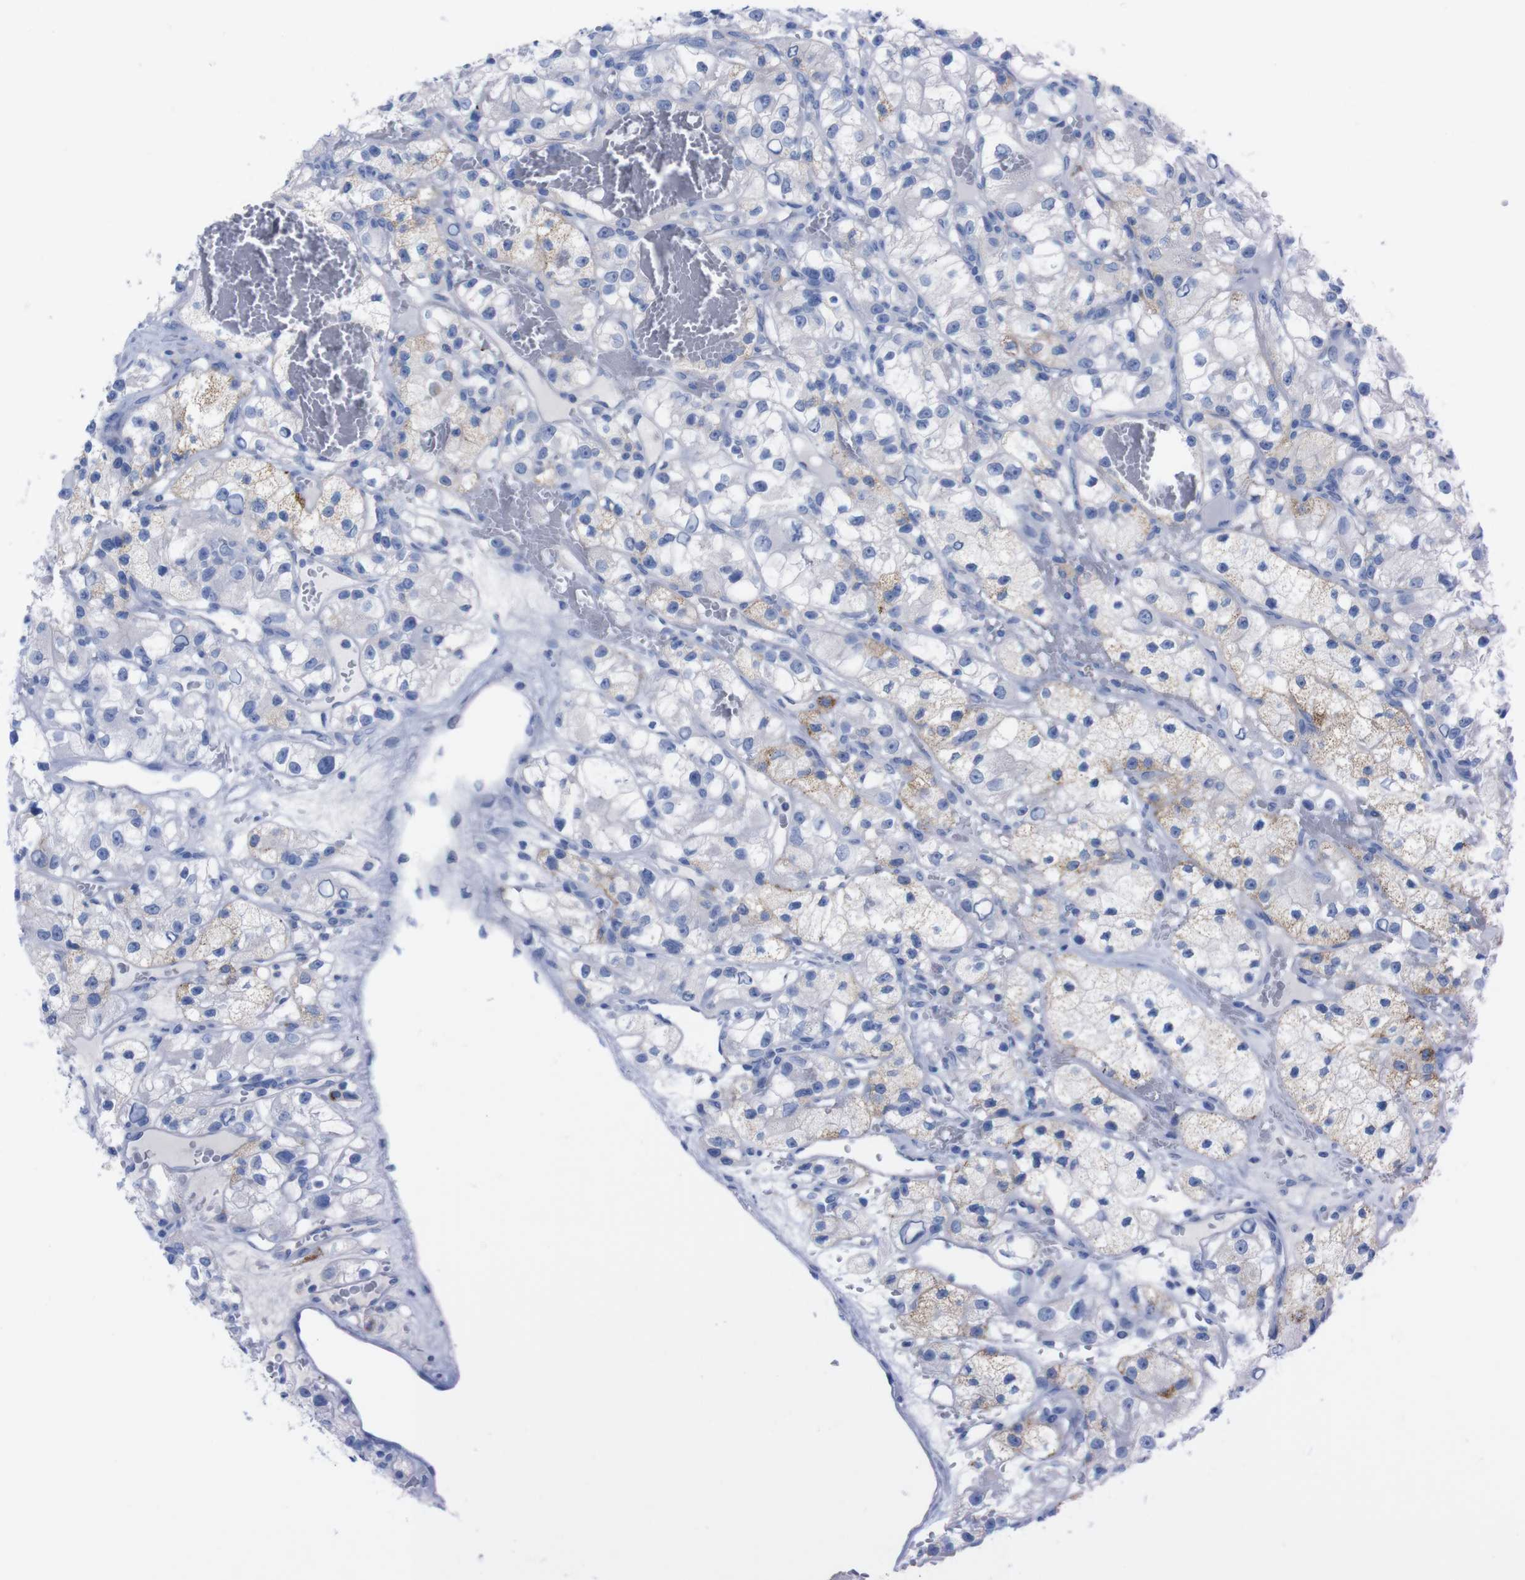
{"staining": {"intensity": "negative", "quantity": "none", "location": "none"}, "tissue": "renal cancer", "cell_type": "Tumor cells", "image_type": "cancer", "snomed": [{"axis": "morphology", "description": "Adenocarcinoma, NOS"}, {"axis": "topography", "description": "Kidney"}], "caption": "Protein analysis of adenocarcinoma (renal) exhibits no significant positivity in tumor cells.", "gene": "TMEM243", "patient": {"sex": "female", "age": 57}}